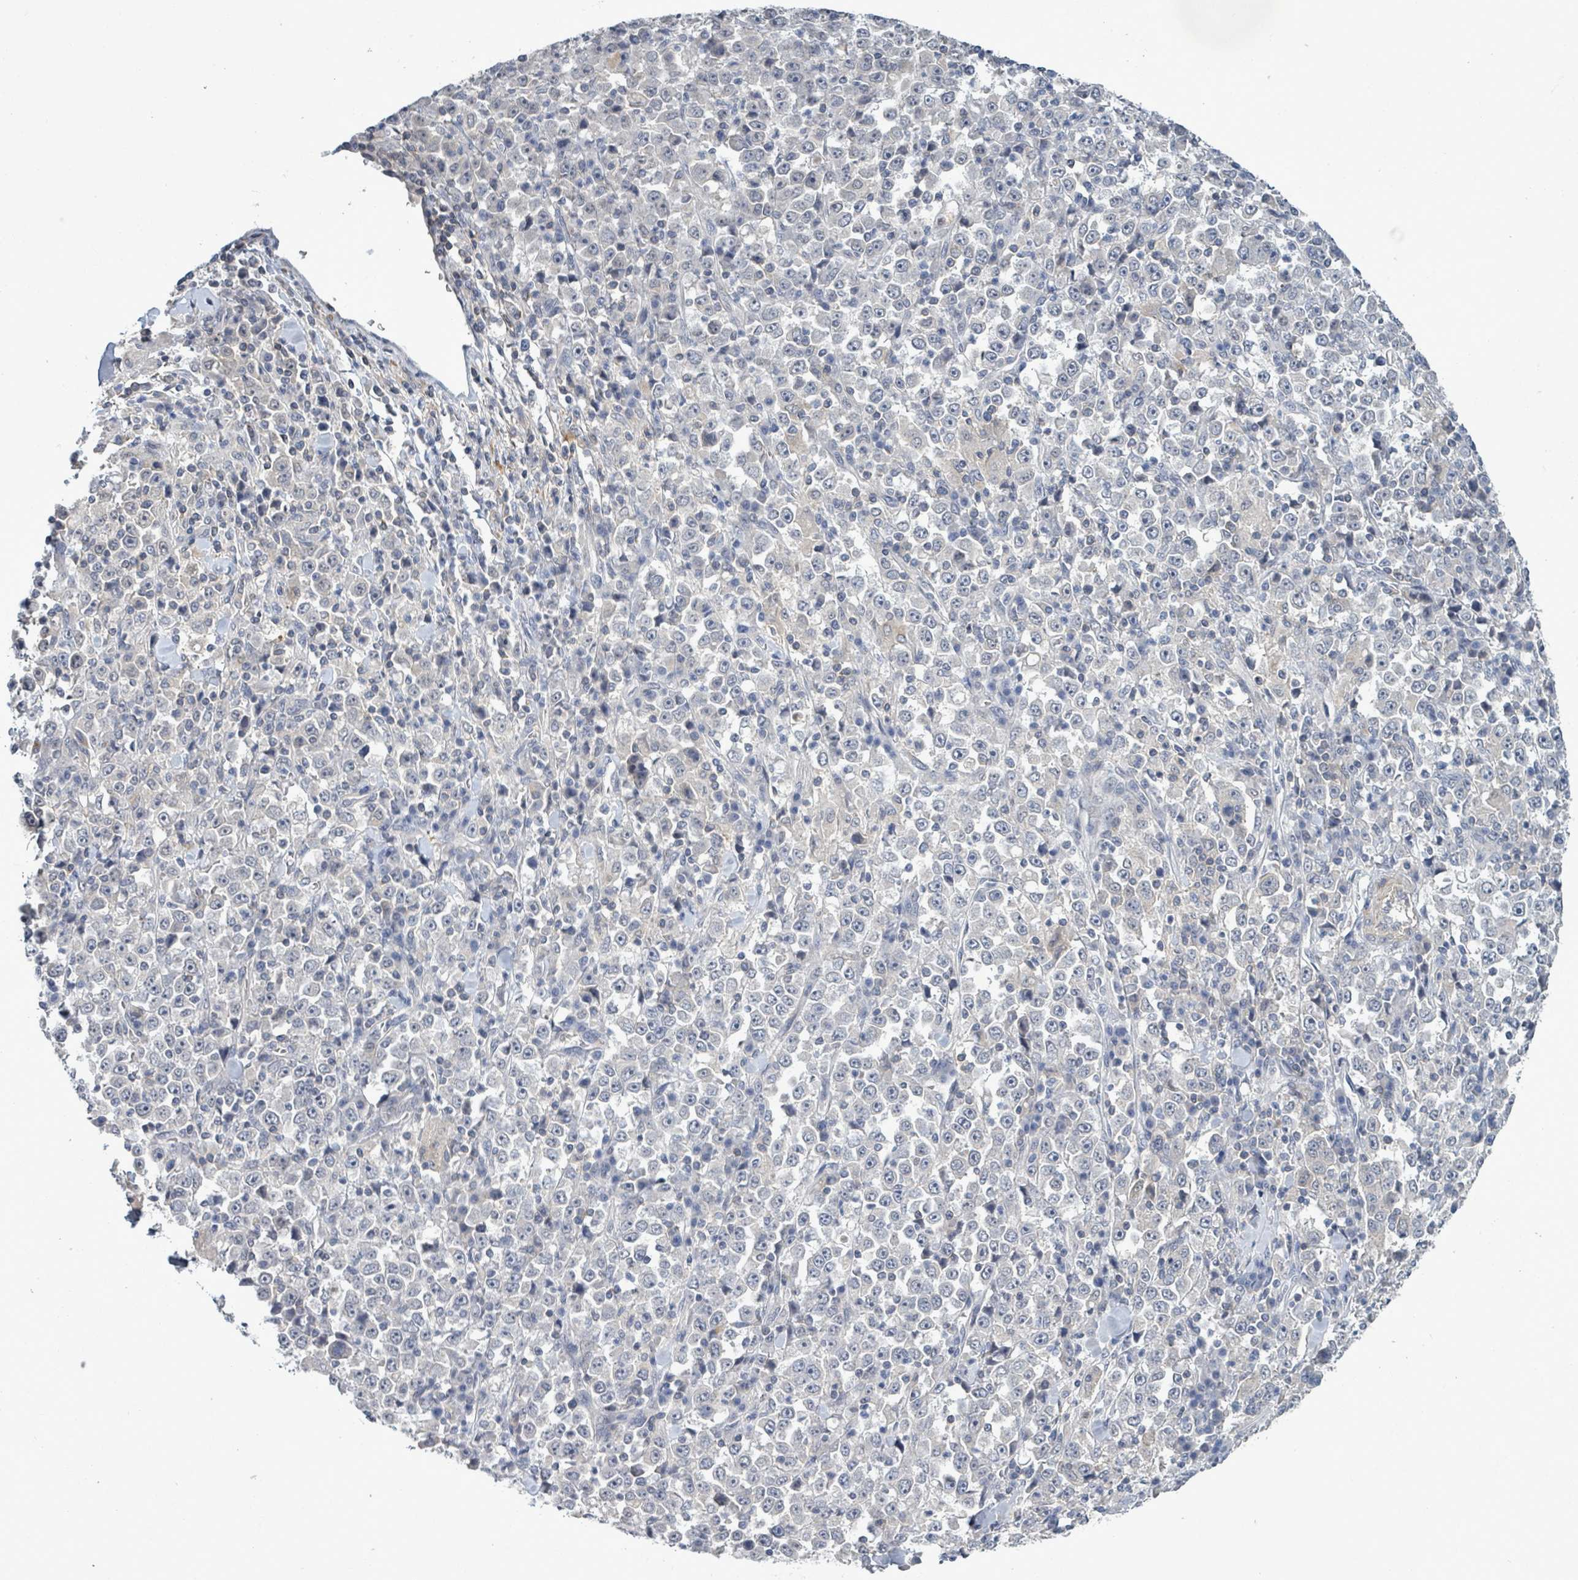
{"staining": {"intensity": "negative", "quantity": "none", "location": "none"}, "tissue": "stomach cancer", "cell_type": "Tumor cells", "image_type": "cancer", "snomed": [{"axis": "morphology", "description": "Normal tissue, NOS"}, {"axis": "morphology", "description": "Adenocarcinoma, NOS"}, {"axis": "topography", "description": "Stomach, upper"}, {"axis": "topography", "description": "Stomach"}], "caption": "Immunohistochemical staining of human stomach cancer exhibits no significant staining in tumor cells.", "gene": "AMMECR1", "patient": {"sex": "male", "age": 59}}